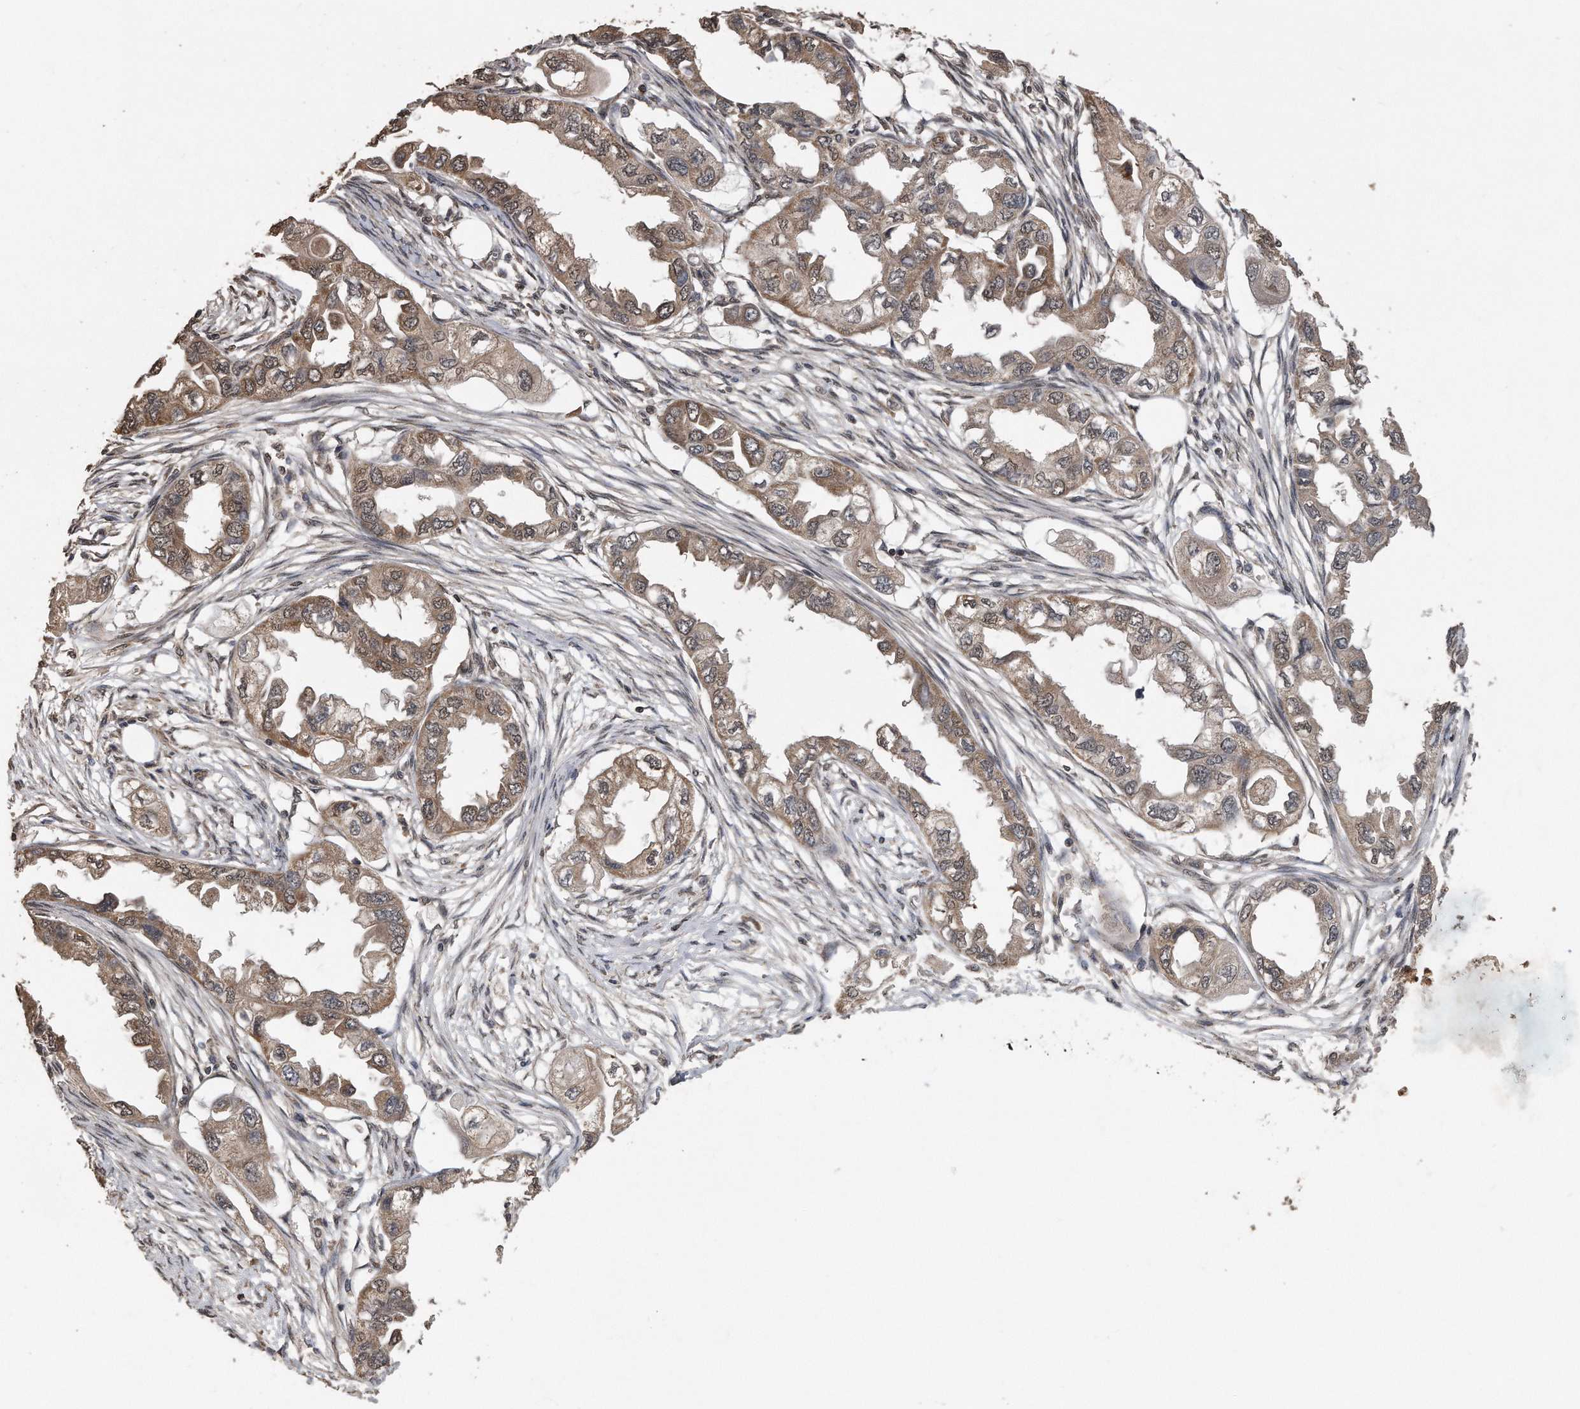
{"staining": {"intensity": "moderate", "quantity": ">75%", "location": "cytoplasmic/membranous,nuclear"}, "tissue": "endometrial cancer", "cell_type": "Tumor cells", "image_type": "cancer", "snomed": [{"axis": "morphology", "description": "Adenocarcinoma, NOS"}, {"axis": "topography", "description": "Endometrium"}], "caption": "Endometrial adenocarcinoma stained with DAB (3,3'-diaminobenzidine) immunohistochemistry demonstrates medium levels of moderate cytoplasmic/membranous and nuclear staining in approximately >75% of tumor cells.", "gene": "CRYZL1", "patient": {"sex": "female", "age": 67}}